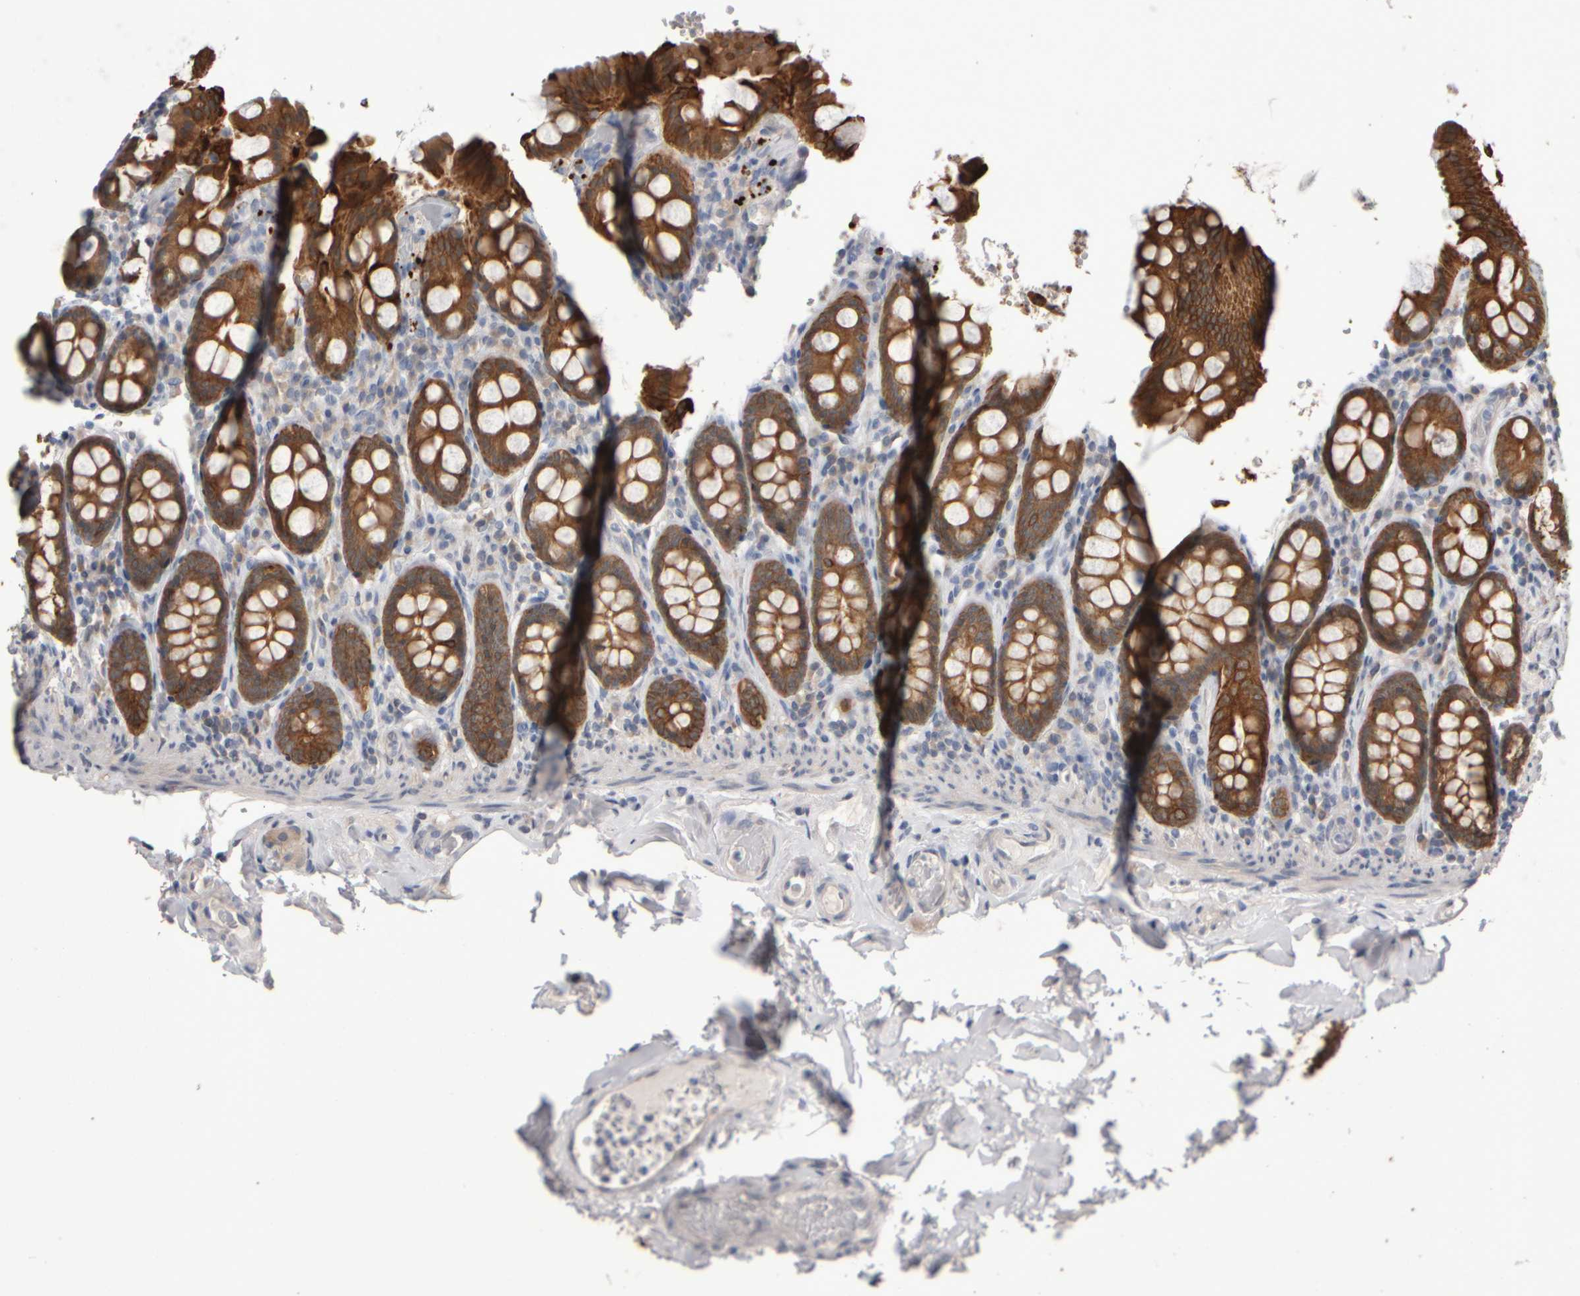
{"staining": {"intensity": "weak", "quantity": ">75%", "location": "cytoplasmic/membranous"}, "tissue": "colon", "cell_type": "Endothelial cells", "image_type": "normal", "snomed": [{"axis": "morphology", "description": "Normal tissue, NOS"}, {"axis": "topography", "description": "Colon"}, {"axis": "topography", "description": "Peripheral nerve tissue"}], "caption": "Immunohistochemical staining of unremarkable colon reveals weak cytoplasmic/membranous protein positivity in about >75% of endothelial cells. Immunohistochemistry (ihc) stains the protein of interest in brown and the nuclei are stained blue.", "gene": "EPHX2", "patient": {"sex": "female", "age": 61}}